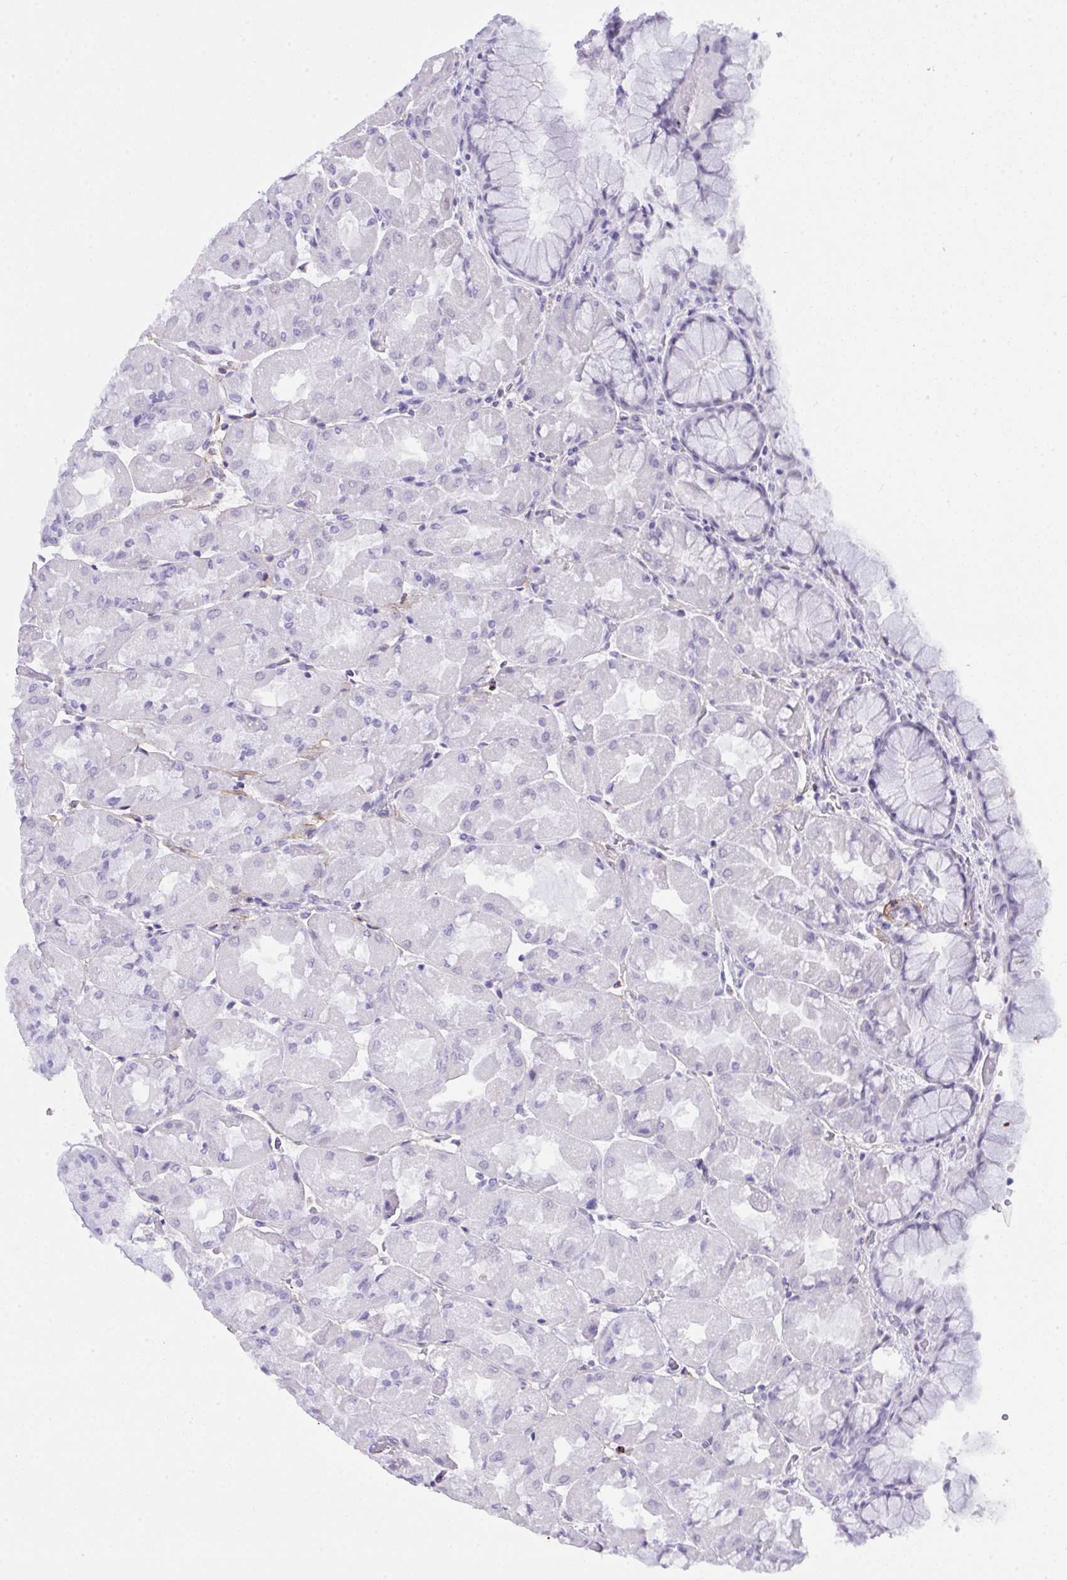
{"staining": {"intensity": "negative", "quantity": "none", "location": "none"}, "tissue": "stomach", "cell_type": "Glandular cells", "image_type": "normal", "snomed": [{"axis": "morphology", "description": "Normal tissue, NOS"}, {"axis": "topography", "description": "Stomach"}], "caption": "IHC of benign stomach shows no positivity in glandular cells.", "gene": "ELN", "patient": {"sex": "female", "age": 61}}